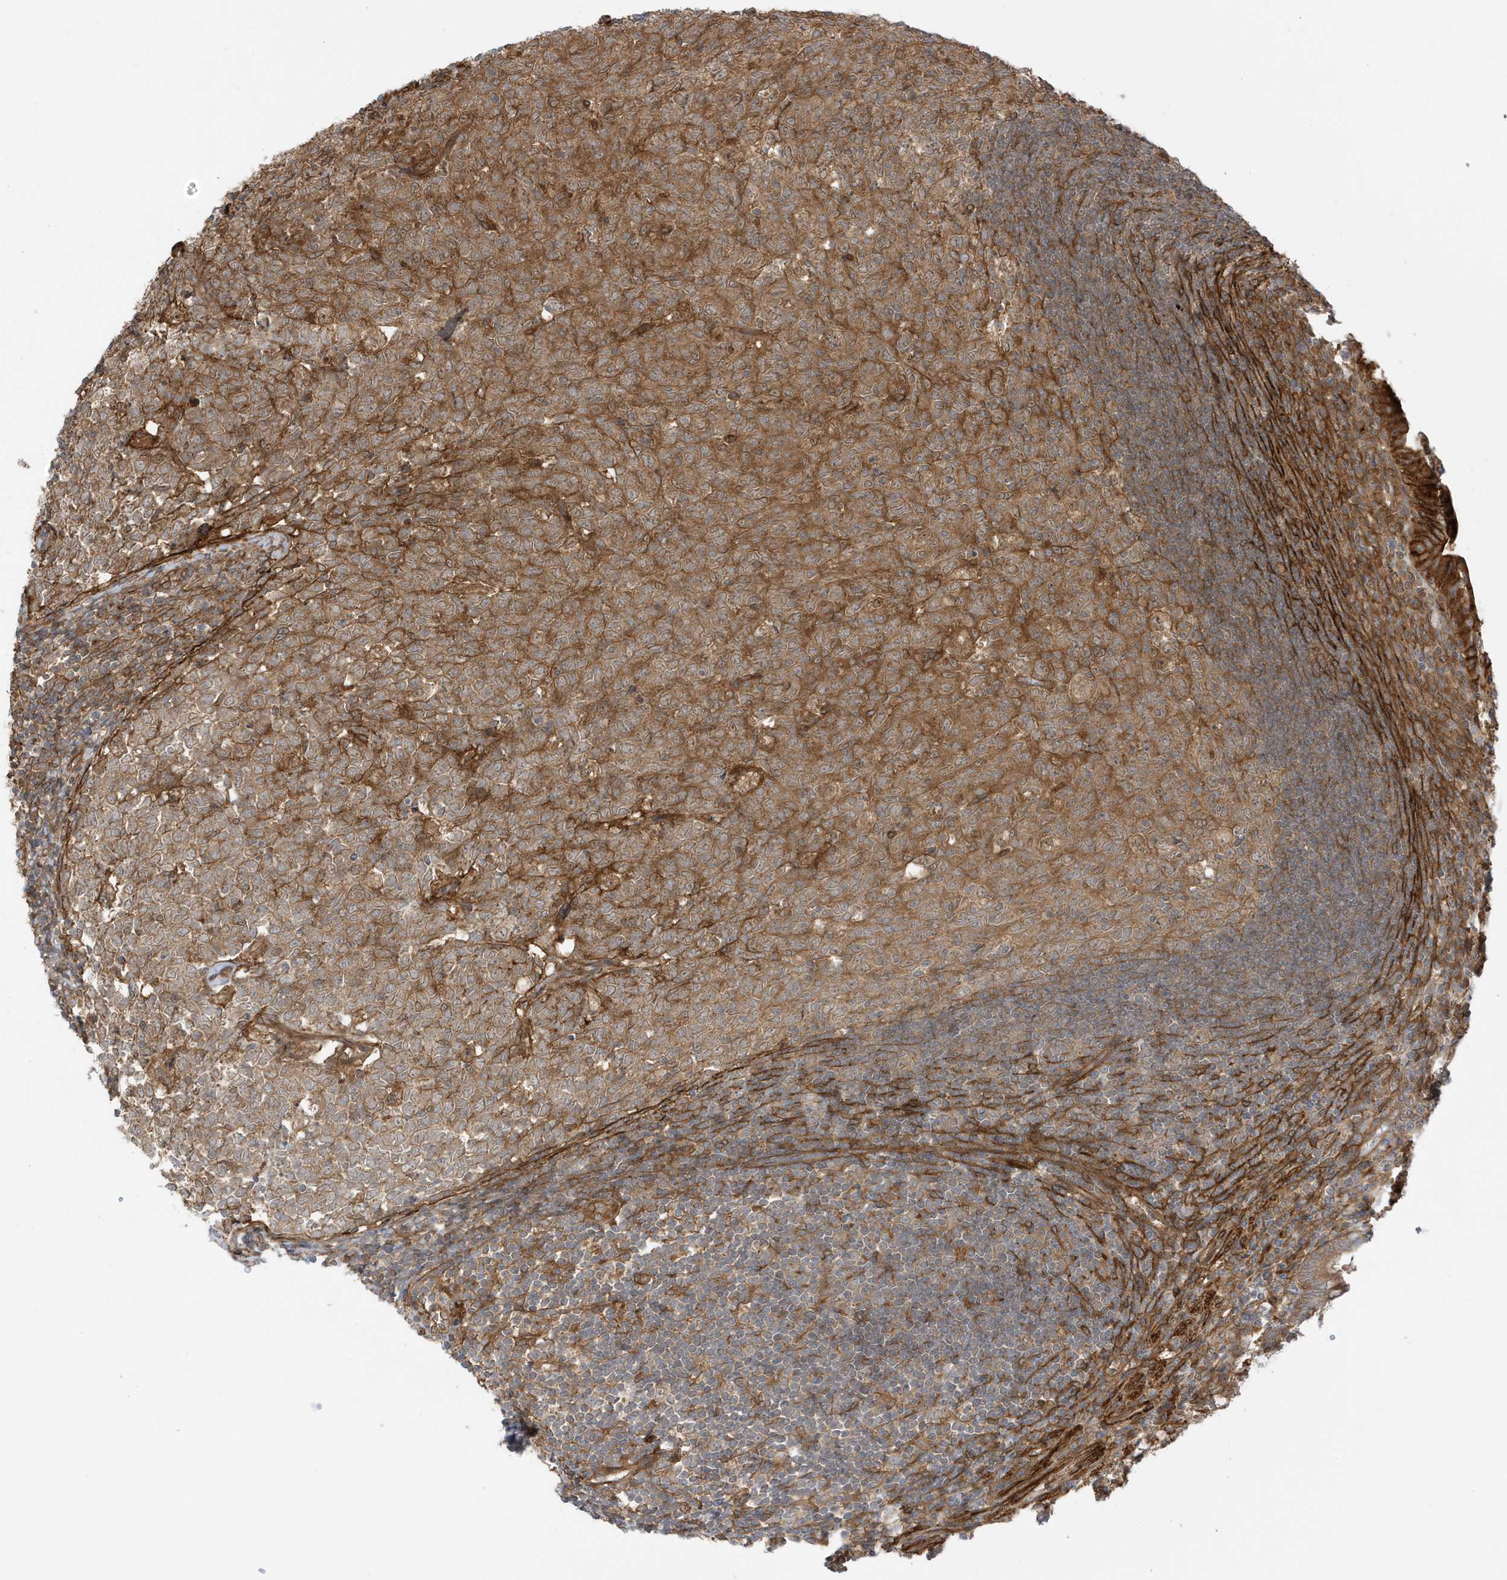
{"staining": {"intensity": "strong", "quantity": ">75%", "location": "cytoplasmic/membranous"}, "tissue": "appendix", "cell_type": "Glandular cells", "image_type": "normal", "snomed": [{"axis": "morphology", "description": "Normal tissue, NOS"}, {"axis": "topography", "description": "Appendix"}], "caption": "The immunohistochemical stain shows strong cytoplasmic/membranous expression in glandular cells of benign appendix. (IHC, brightfield microscopy, high magnification).", "gene": "CDC42EP3", "patient": {"sex": "male", "age": 14}}